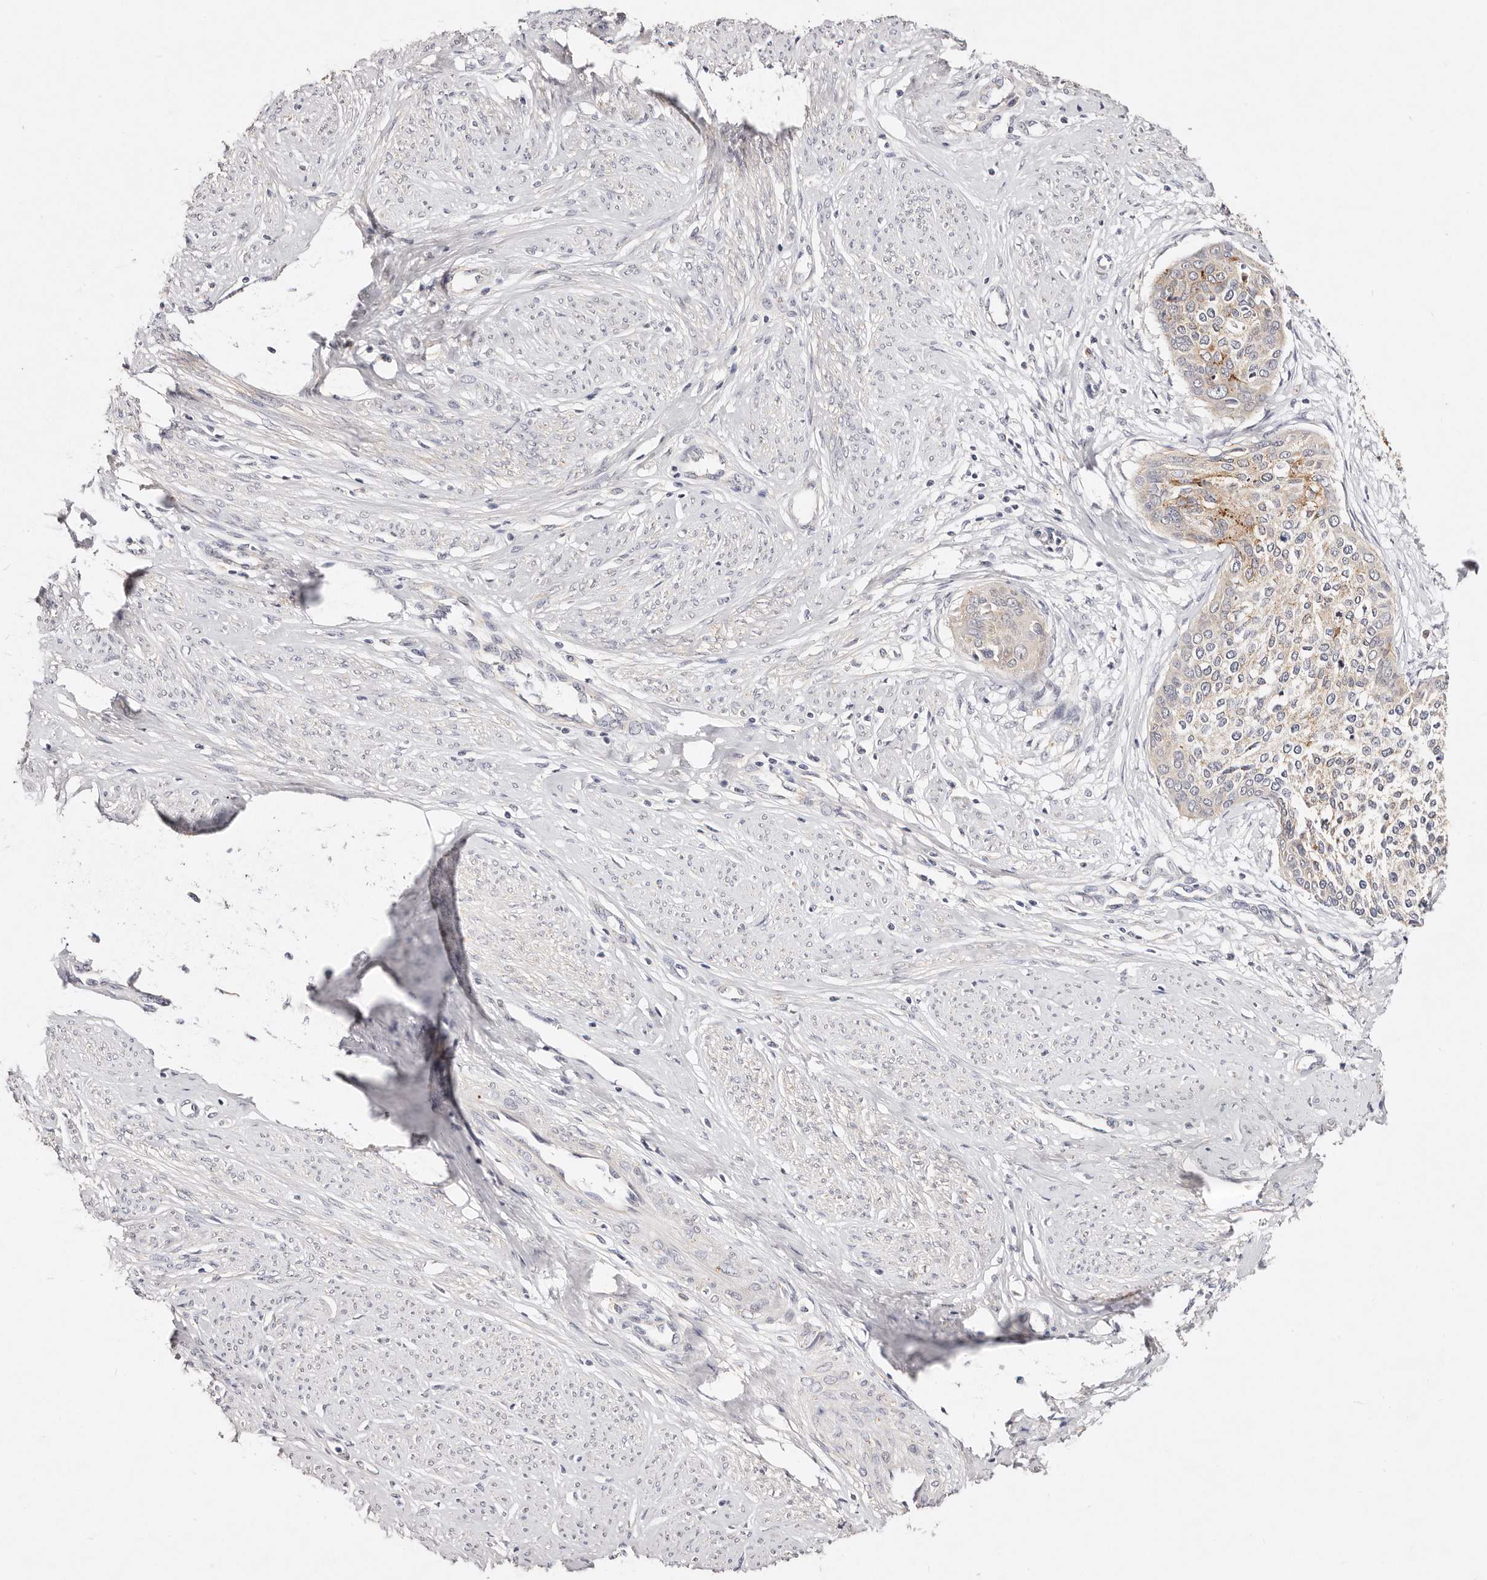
{"staining": {"intensity": "moderate", "quantity": "<25%", "location": "cytoplasmic/membranous"}, "tissue": "cervical cancer", "cell_type": "Tumor cells", "image_type": "cancer", "snomed": [{"axis": "morphology", "description": "Squamous cell carcinoma, NOS"}, {"axis": "topography", "description": "Cervix"}], "caption": "Cervical cancer (squamous cell carcinoma) tissue shows moderate cytoplasmic/membranous staining in about <25% of tumor cells (brown staining indicates protein expression, while blue staining denotes nuclei).", "gene": "VIPAS39", "patient": {"sex": "female", "age": 37}}